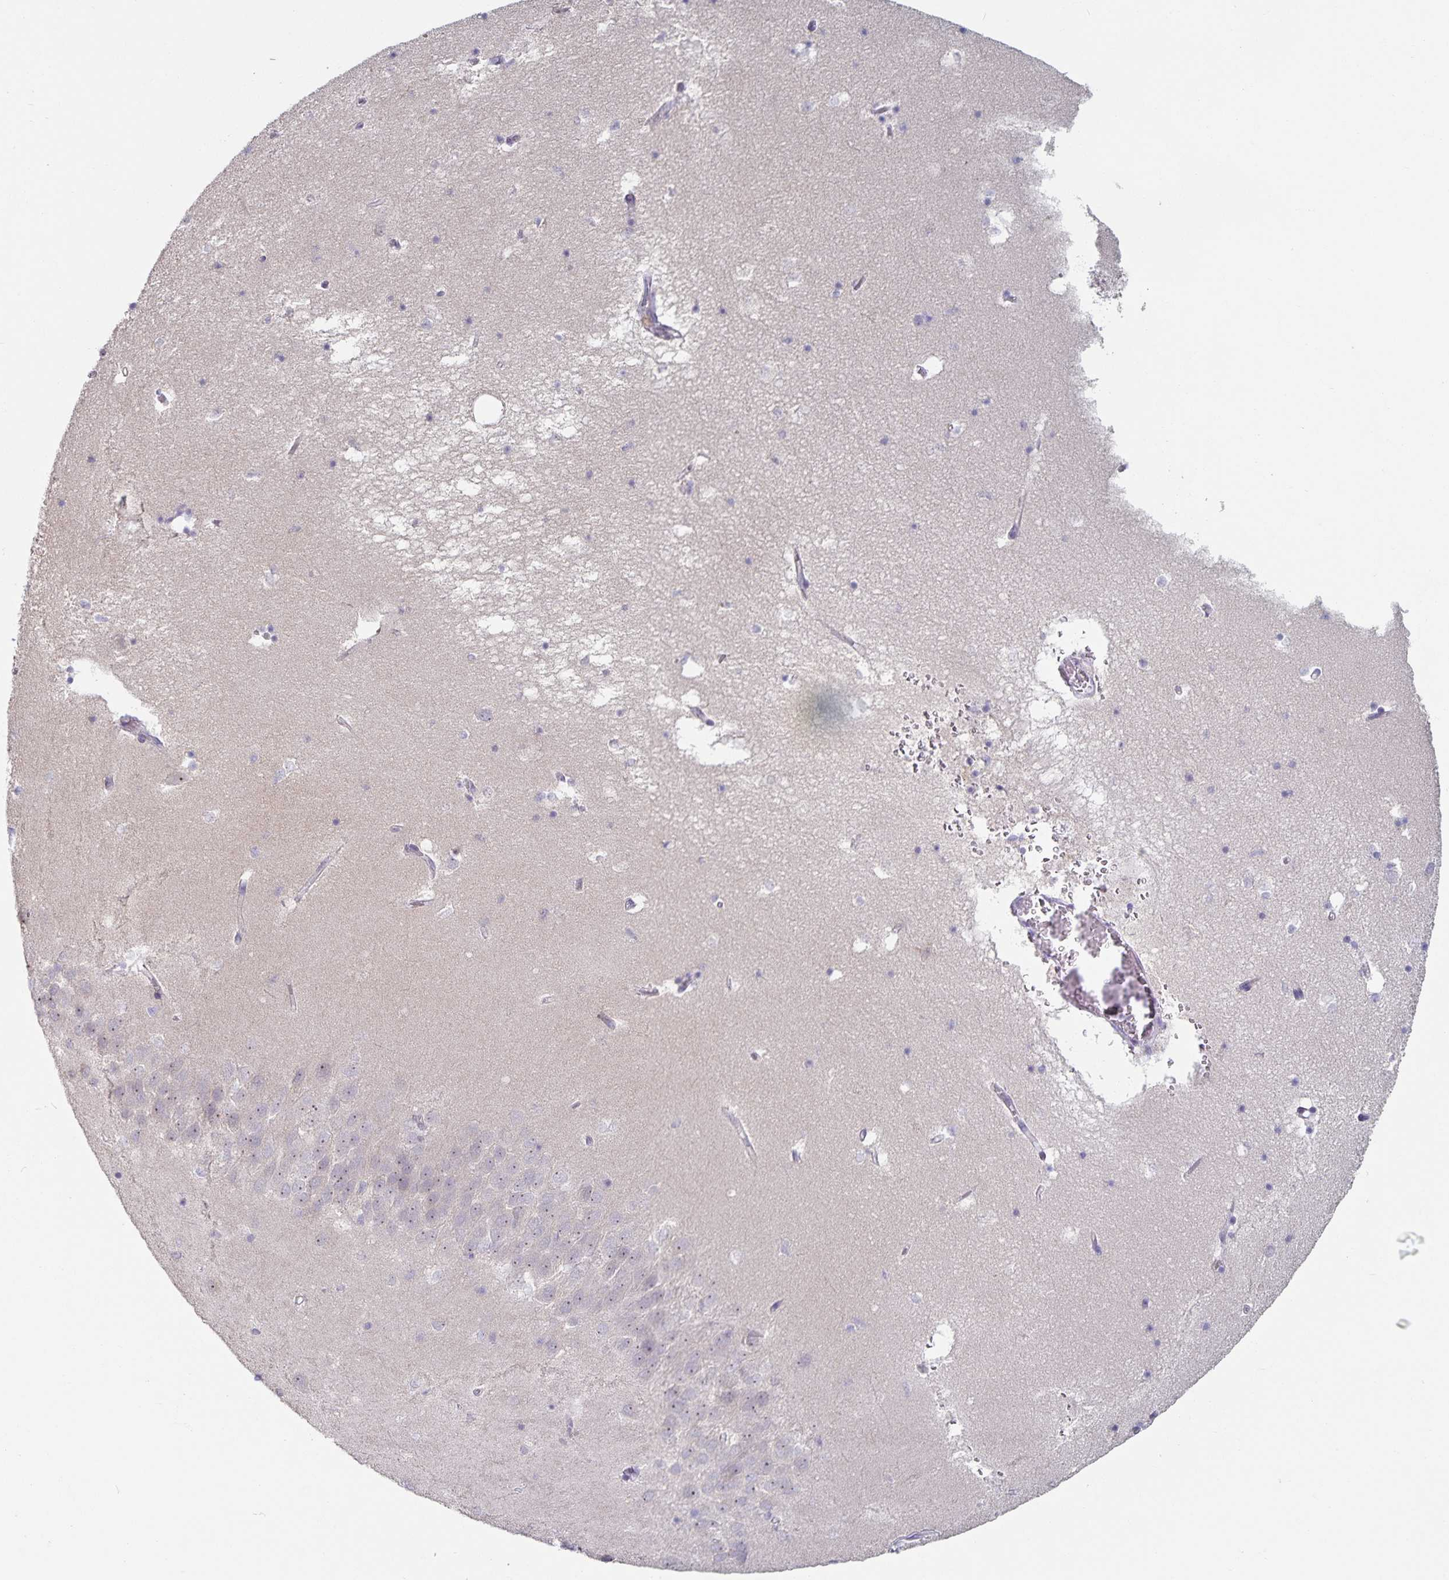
{"staining": {"intensity": "negative", "quantity": "none", "location": "none"}, "tissue": "hippocampus", "cell_type": "Glial cells", "image_type": "normal", "snomed": [{"axis": "morphology", "description": "Normal tissue, NOS"}, {"axis": "topography", "description": "Hippocampus"}], "caption": "Protein analysis of normal hippocampus reveals no significant expression in glial cells.", "gene": "DNAH9", "patient": {"sex": "male", "age": 58}}